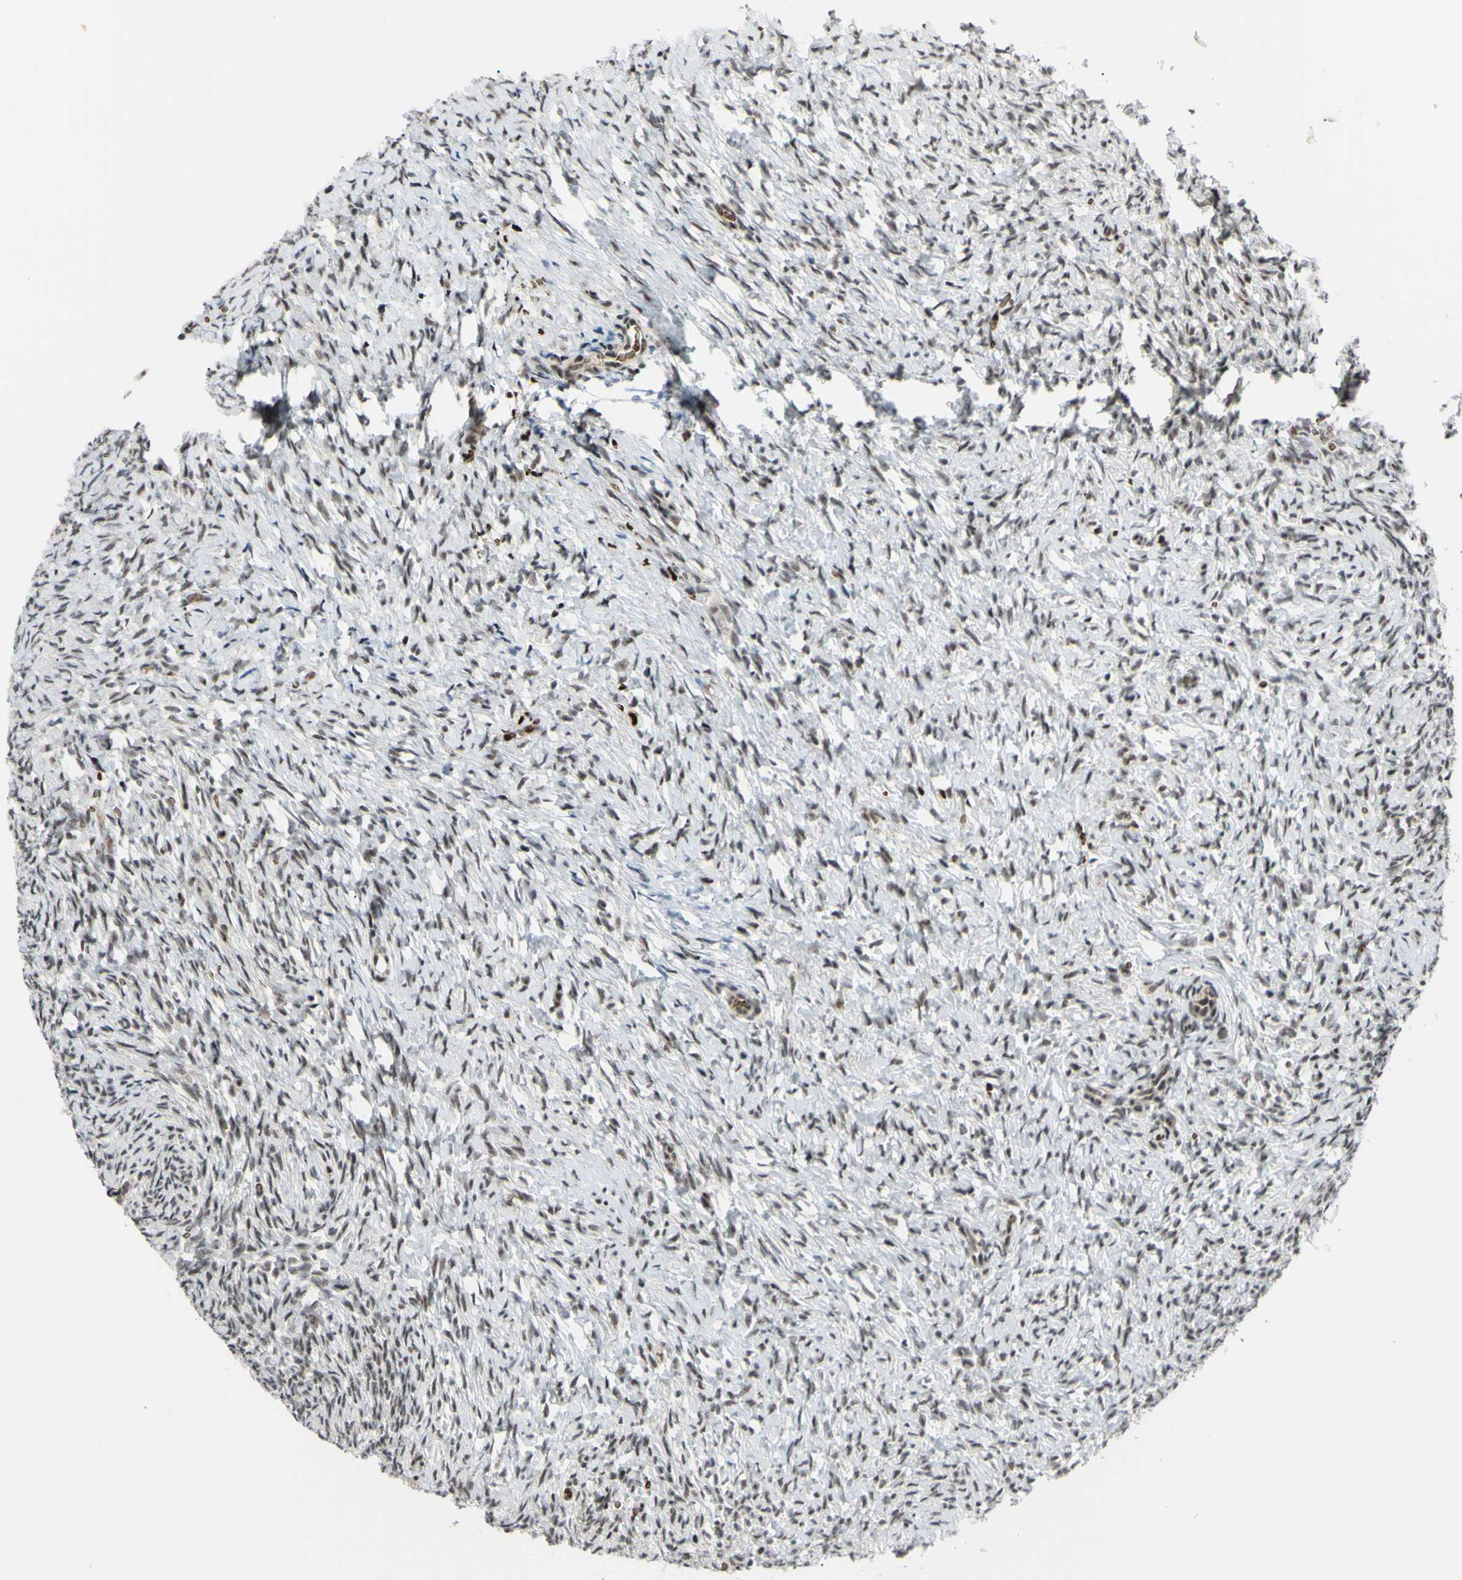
{"staining": {"intensity": "moderate", "quantity": "25%-75%", "location": "nuclear"}, "tissue": "ovary", "cell_type": "Ovarian stroma cells", "image_type": "normal", "snomed": [{"axis": "morphology", "description": "Normal tissue, NOS"}, {"axis": "topography", "description": "Ovary"}], "caption": "Benign ovary exhibits moderate nuclear expression in about 25%-75% of ovarian stroma cells Nuclei are stained in blue..", "gene": "THAP12", "patient": {"sex": "female", "age": 35}}